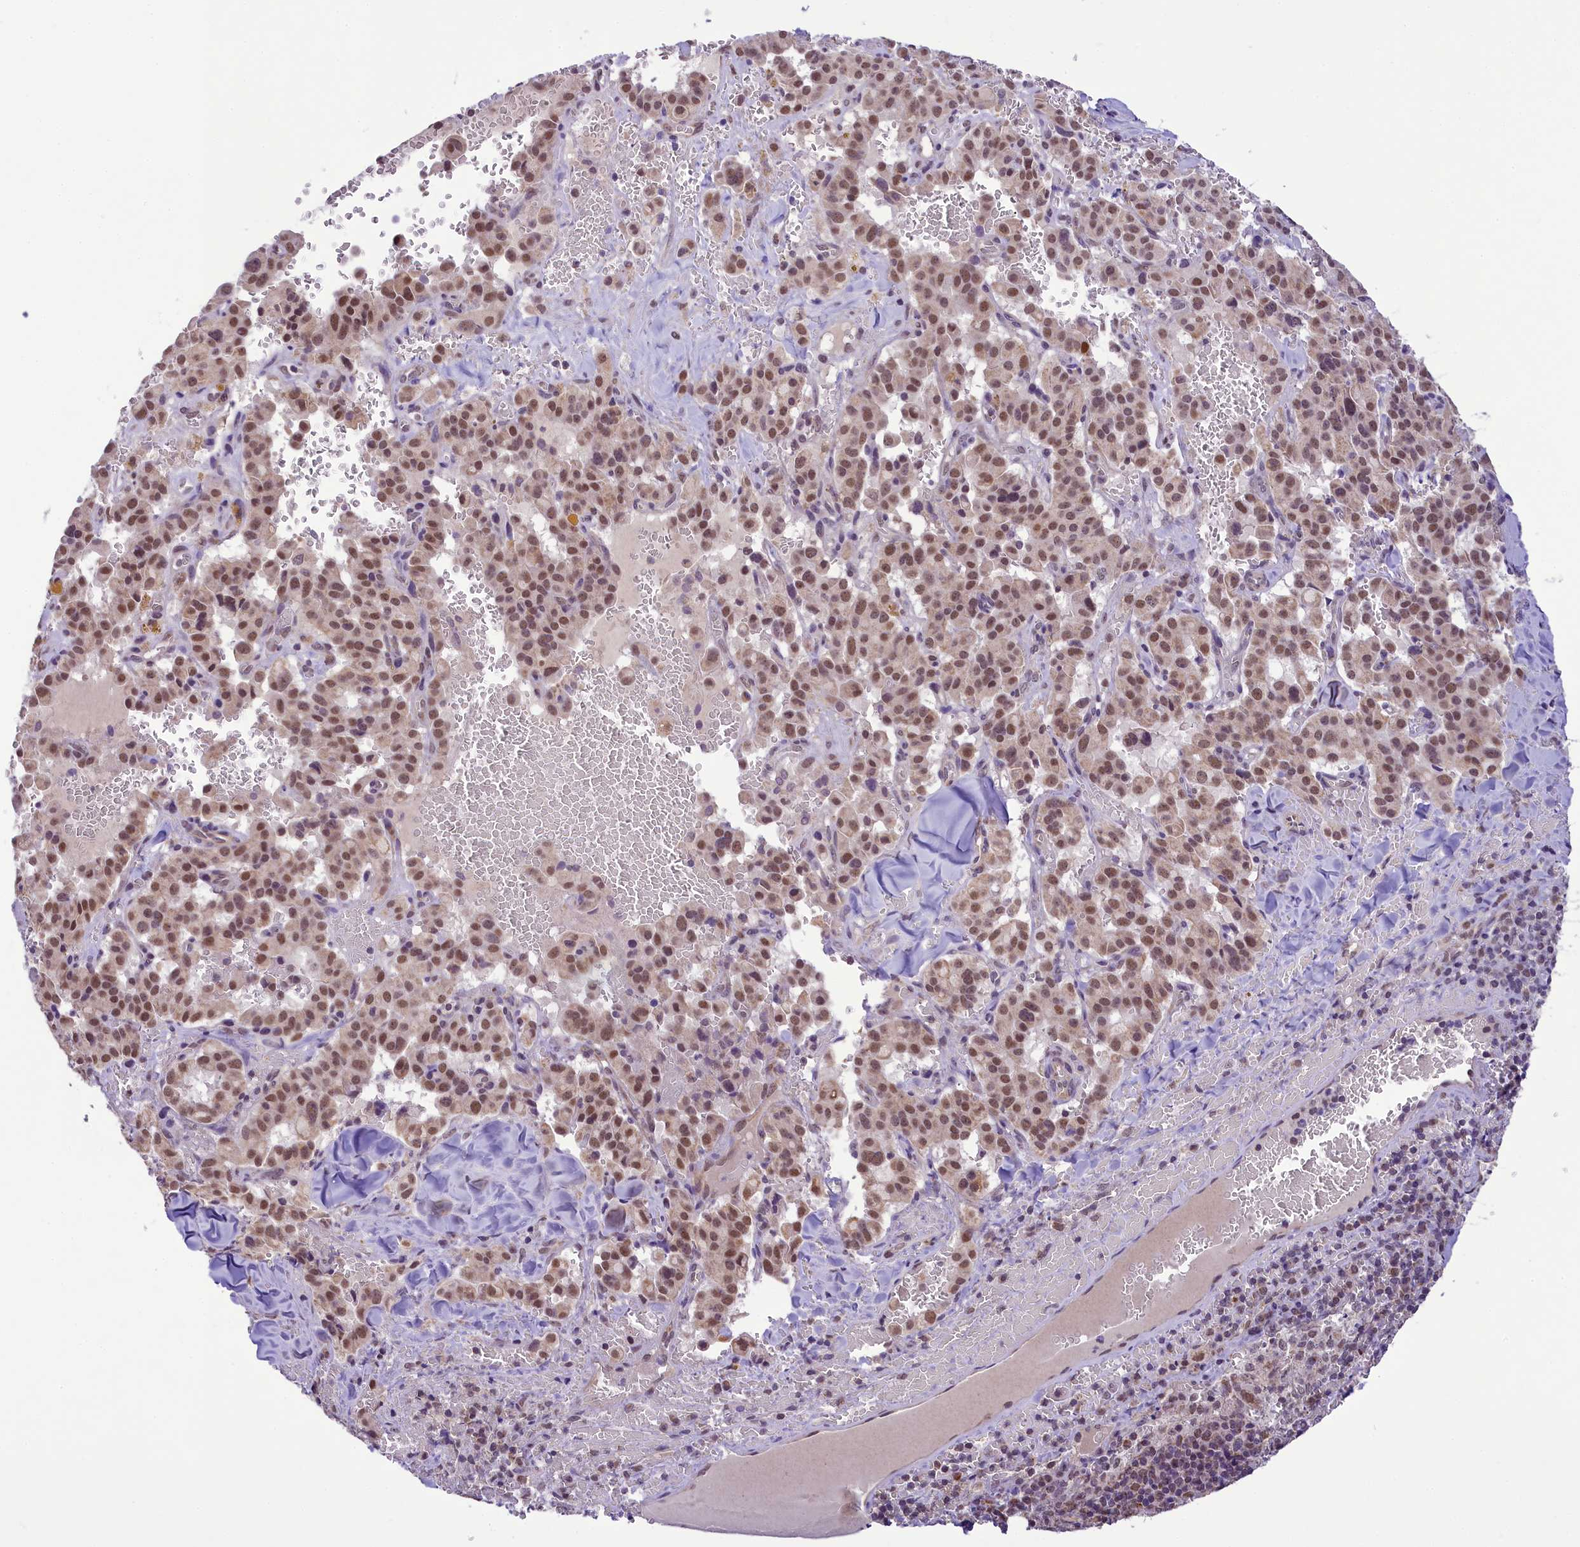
{"staining": {"intensity": "moderate", "quantity": ">75%", "location": "nuclear"}, "tissue": "pancreatic cancer", "cell_type": "Tumor cells", "image_type": "cancer", "snomed": [{"axis": "morphology", "description": "Adenocarcinoma, NOS"}, {"axis": "topography", "description": "Pancreas"}], "caption": "DAB (3,3'-diaminobenzidine) immunohistochemical staining of human adenocarcinoma (pancreatic) exhibits moderate nuclear protein staining in approximately >75% of tumor cells.", "gene": "PAF1", "patient": {"sex": "male", "age": 65}}